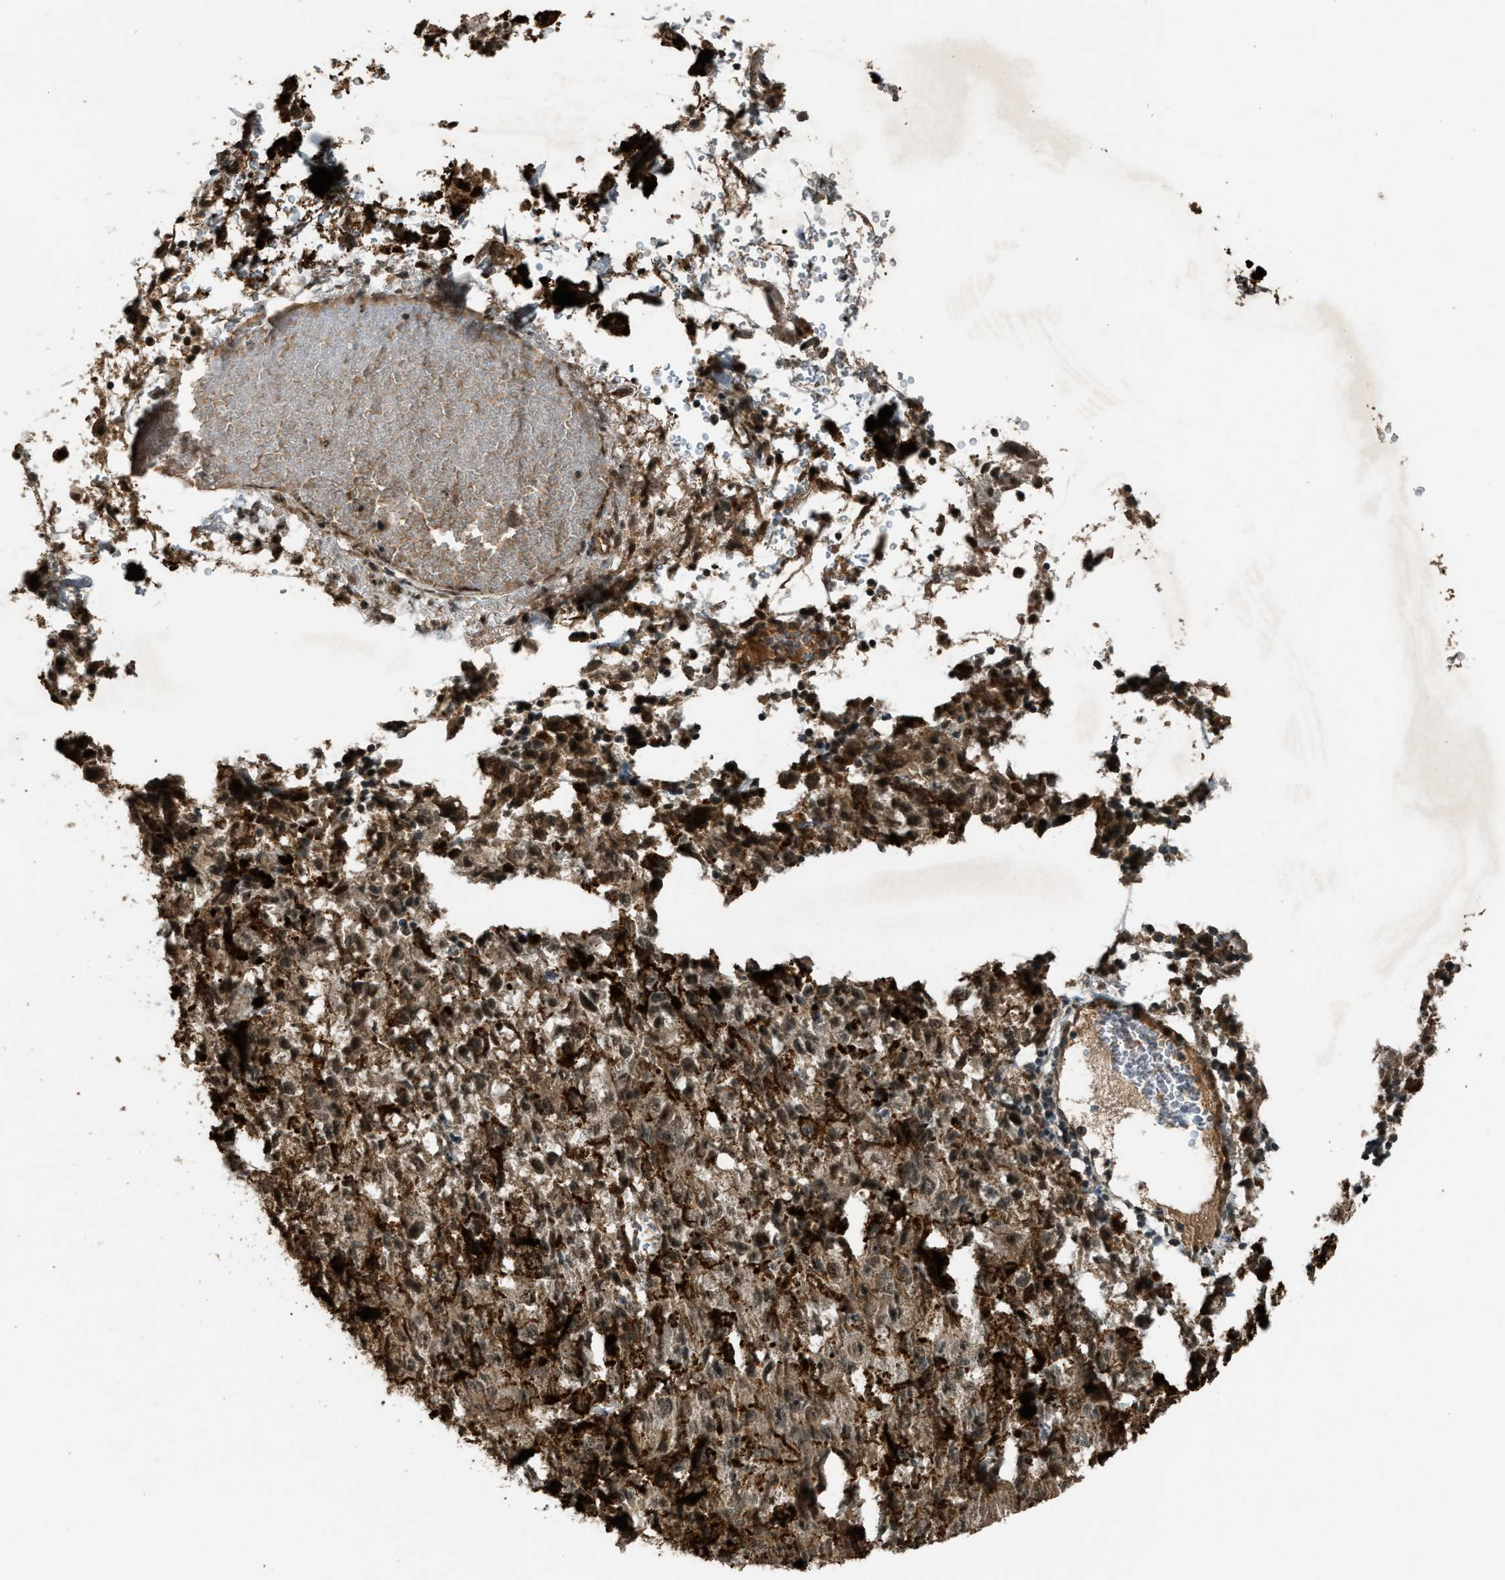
{"staining": {"intensity": "moderate", "quantity": ">75%", "location": "cytoplasmic/membranous,nuclear"}, "tissue": "melanoma", "cell_type": "Tumor cells", "image_type": "cancer", "snomed": [{"axis": "morphology", "description": "Malignant melanoma, NOS"}, {"axis": "topography", "description": "Skin"}], "caption": "A medium amount of moderate cytoplasmic/membranous and nuclear staining is seen in about >75% of tumor cells in malignant melanoma tissue. The staining is performed using DAB brown chromogen to label protein expression. The nuclei are counter-stained blue using hematoxylin.", "gene": "SERTAD2", "patient": {"sex": "female", "age": 104}}